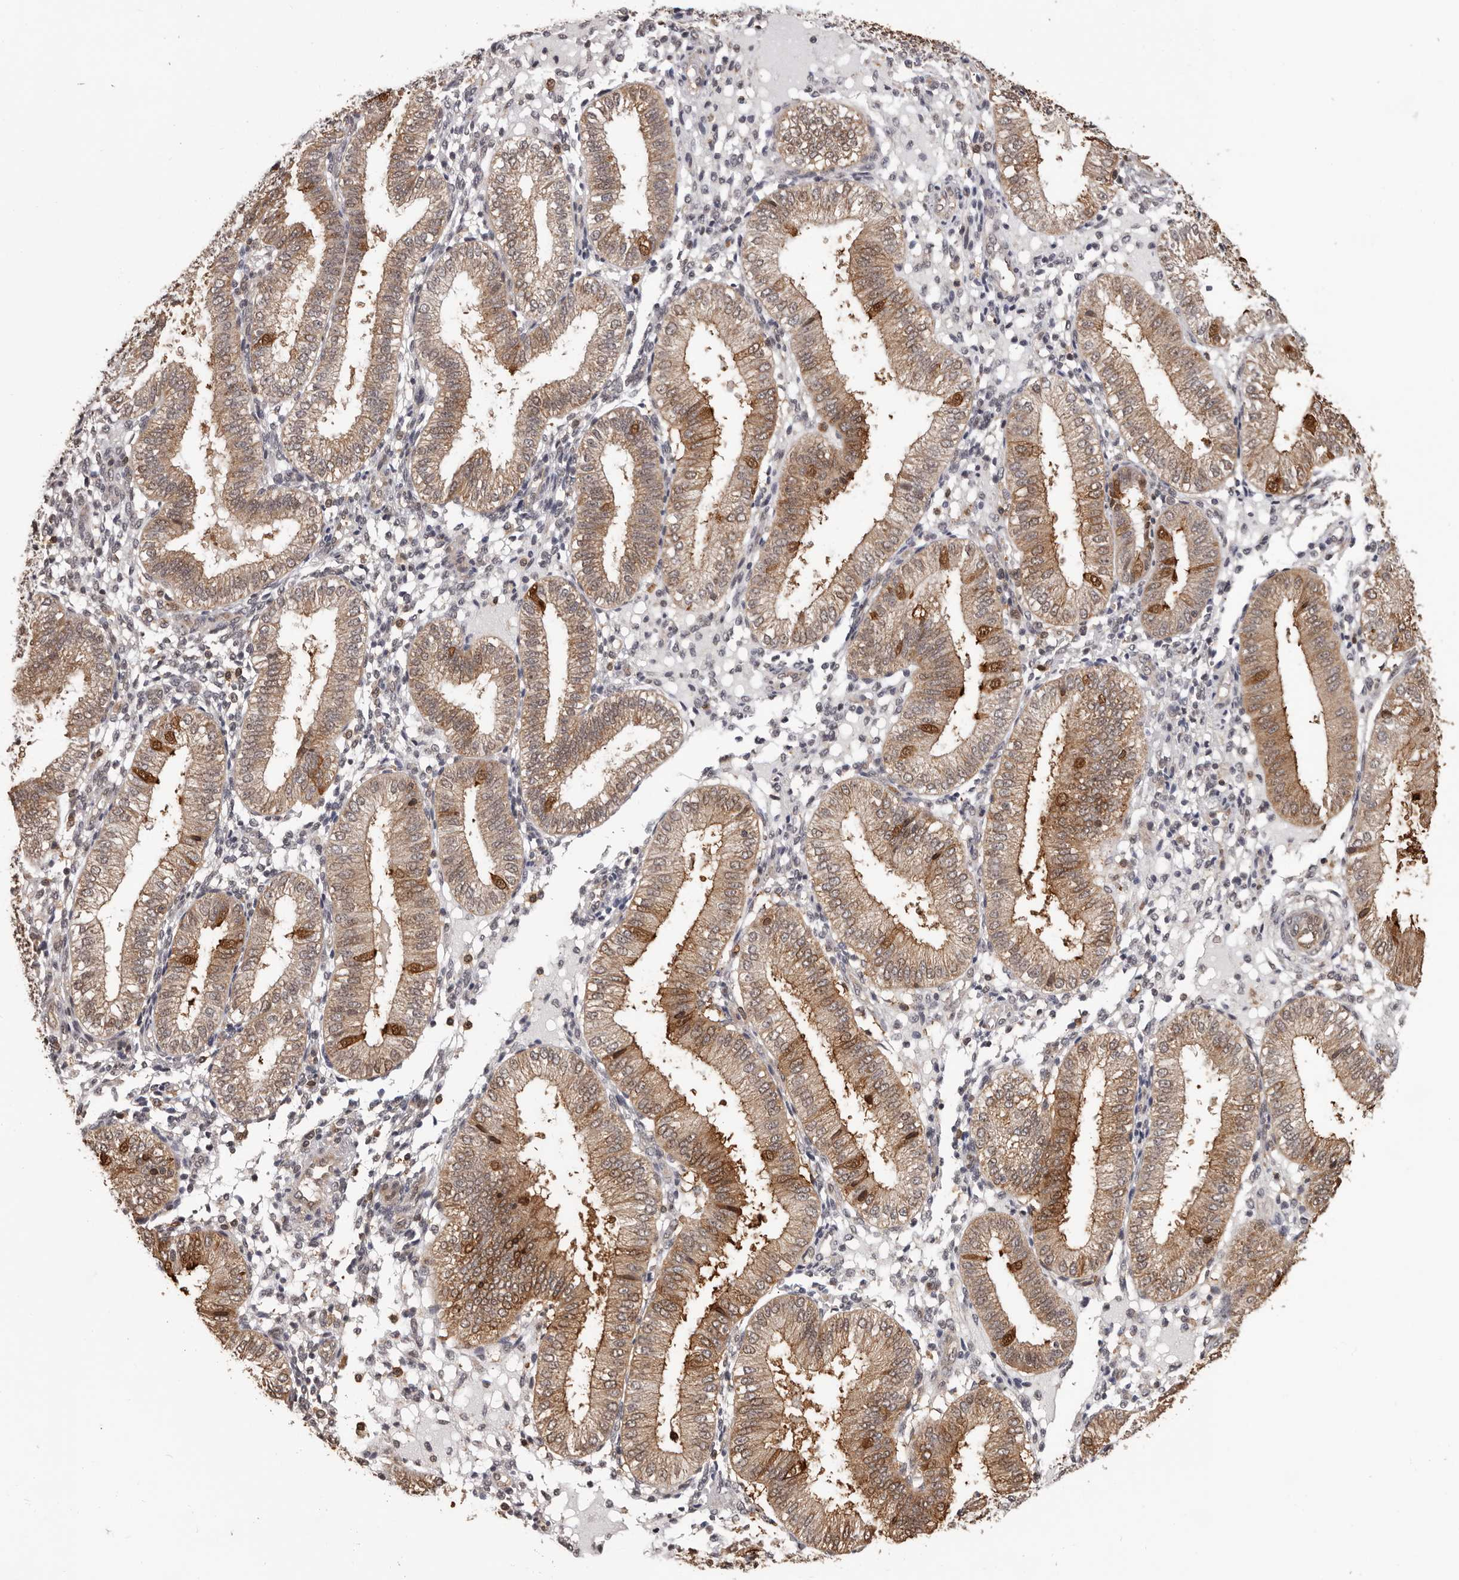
{"staining": {"intensity": "moderate", "quantity": "<25%", "location": "nuclear"}, "tissue": "endometrium", "cell_type": "Cells in endometrial stroma", "image_type": "normal", "snomed": [{"axis": "morphology", "description": "Normal tissue, NOS"}, {"axis": "topography", "description": "Endometrium"}], "caption": "Human endometrium stained with a protein marker exhibits moderate staining in cells in endometrial stroma.", "gene": "PRR12", "patient": {"sex": "female", "age": 39}}